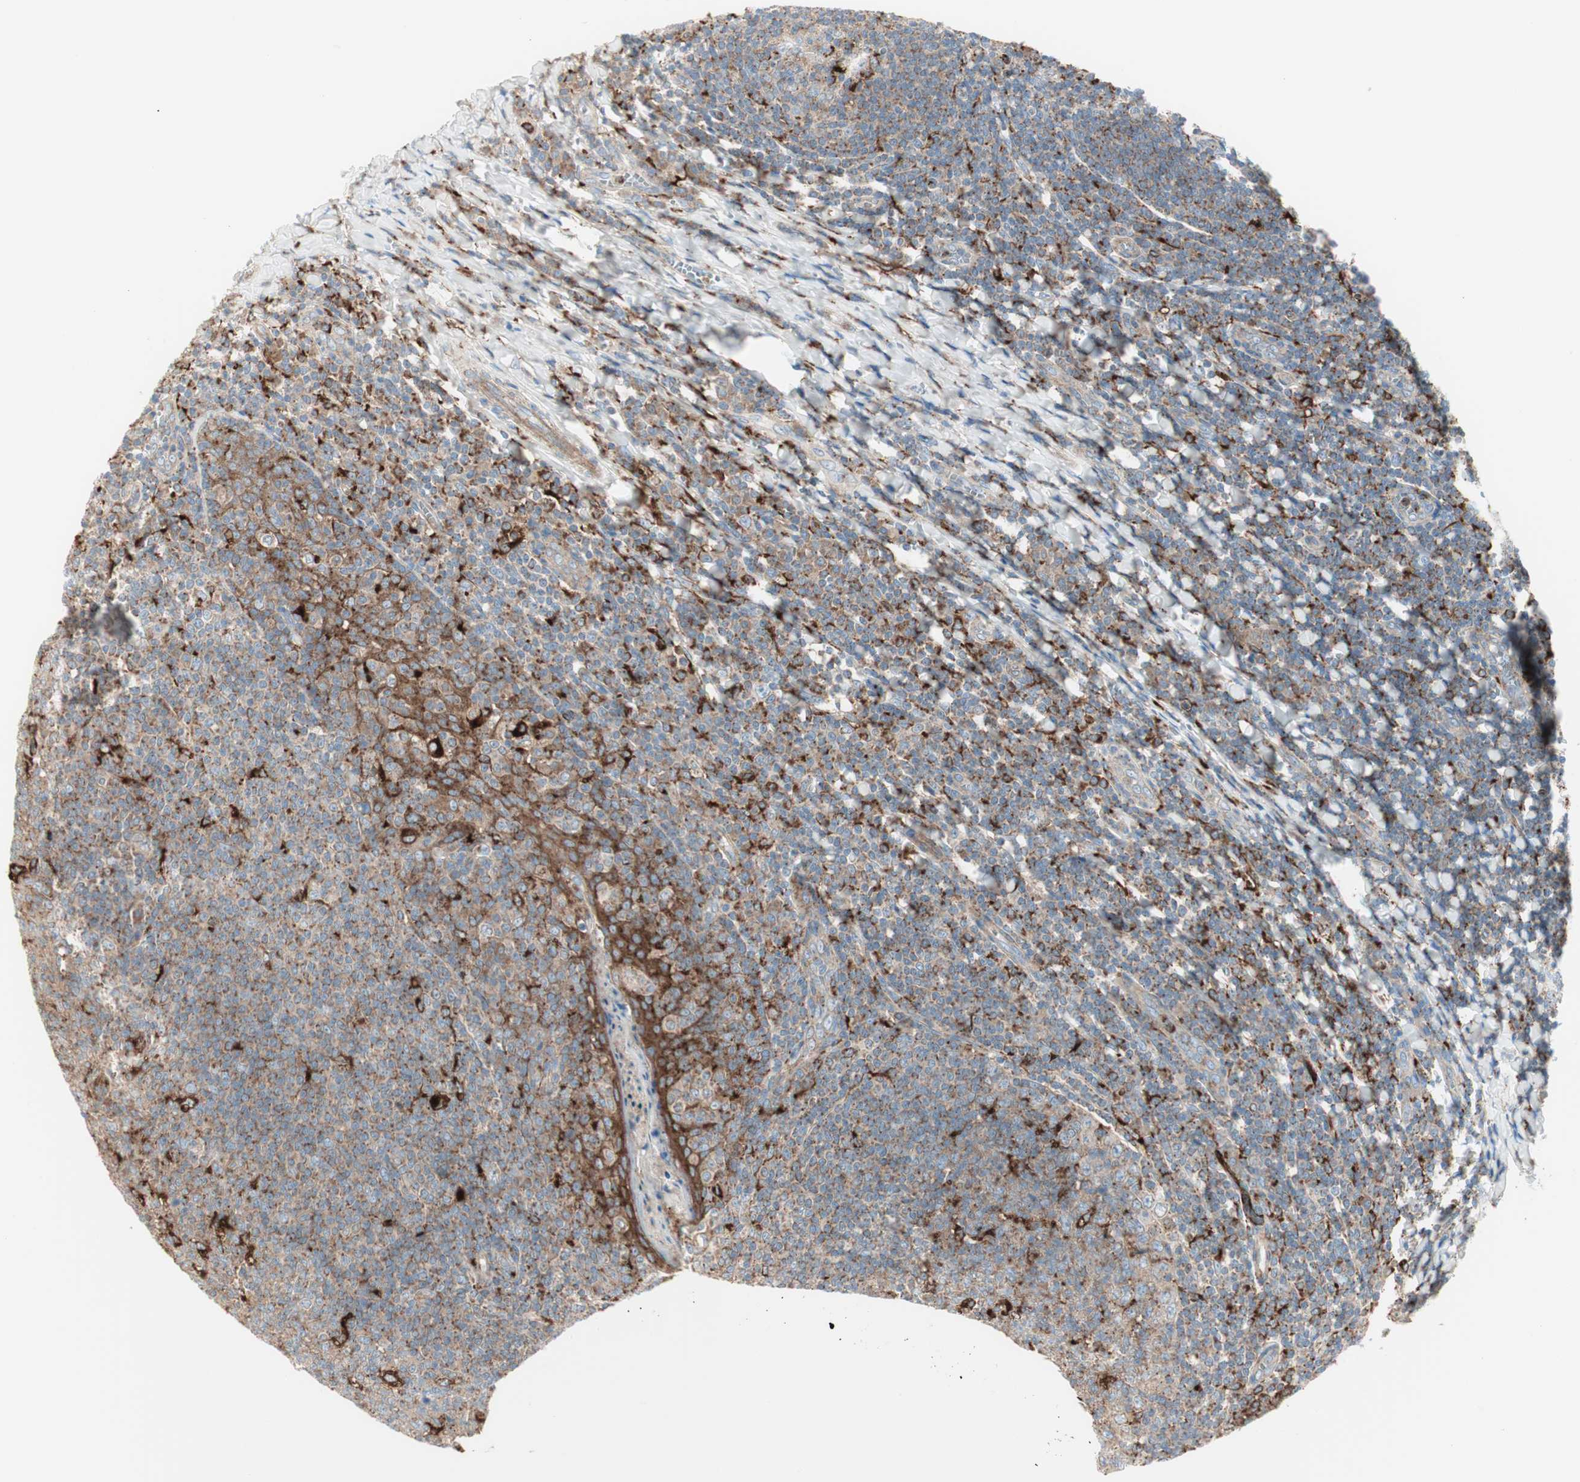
{"staining": {"intensity": "strong", "quantity": "<25%", "location": "cytoplasmic/membranous"}, "tissue": "tonsil", "cell_type": "Germinal center cells", "image_type": "normal", "snomed": [{"axis": "morphology", "description": "Normal tissue, NOS"}, {"axis": "topography", "description": "Tonsil"}], "caption": "Protein staining of benign tonsil shows strong cytoplasmic/membranous positivity in approximately <25% of germinal center cells.", "gene": "ATP6V1G1", "patient": {"sex": "male", "age": 31}}